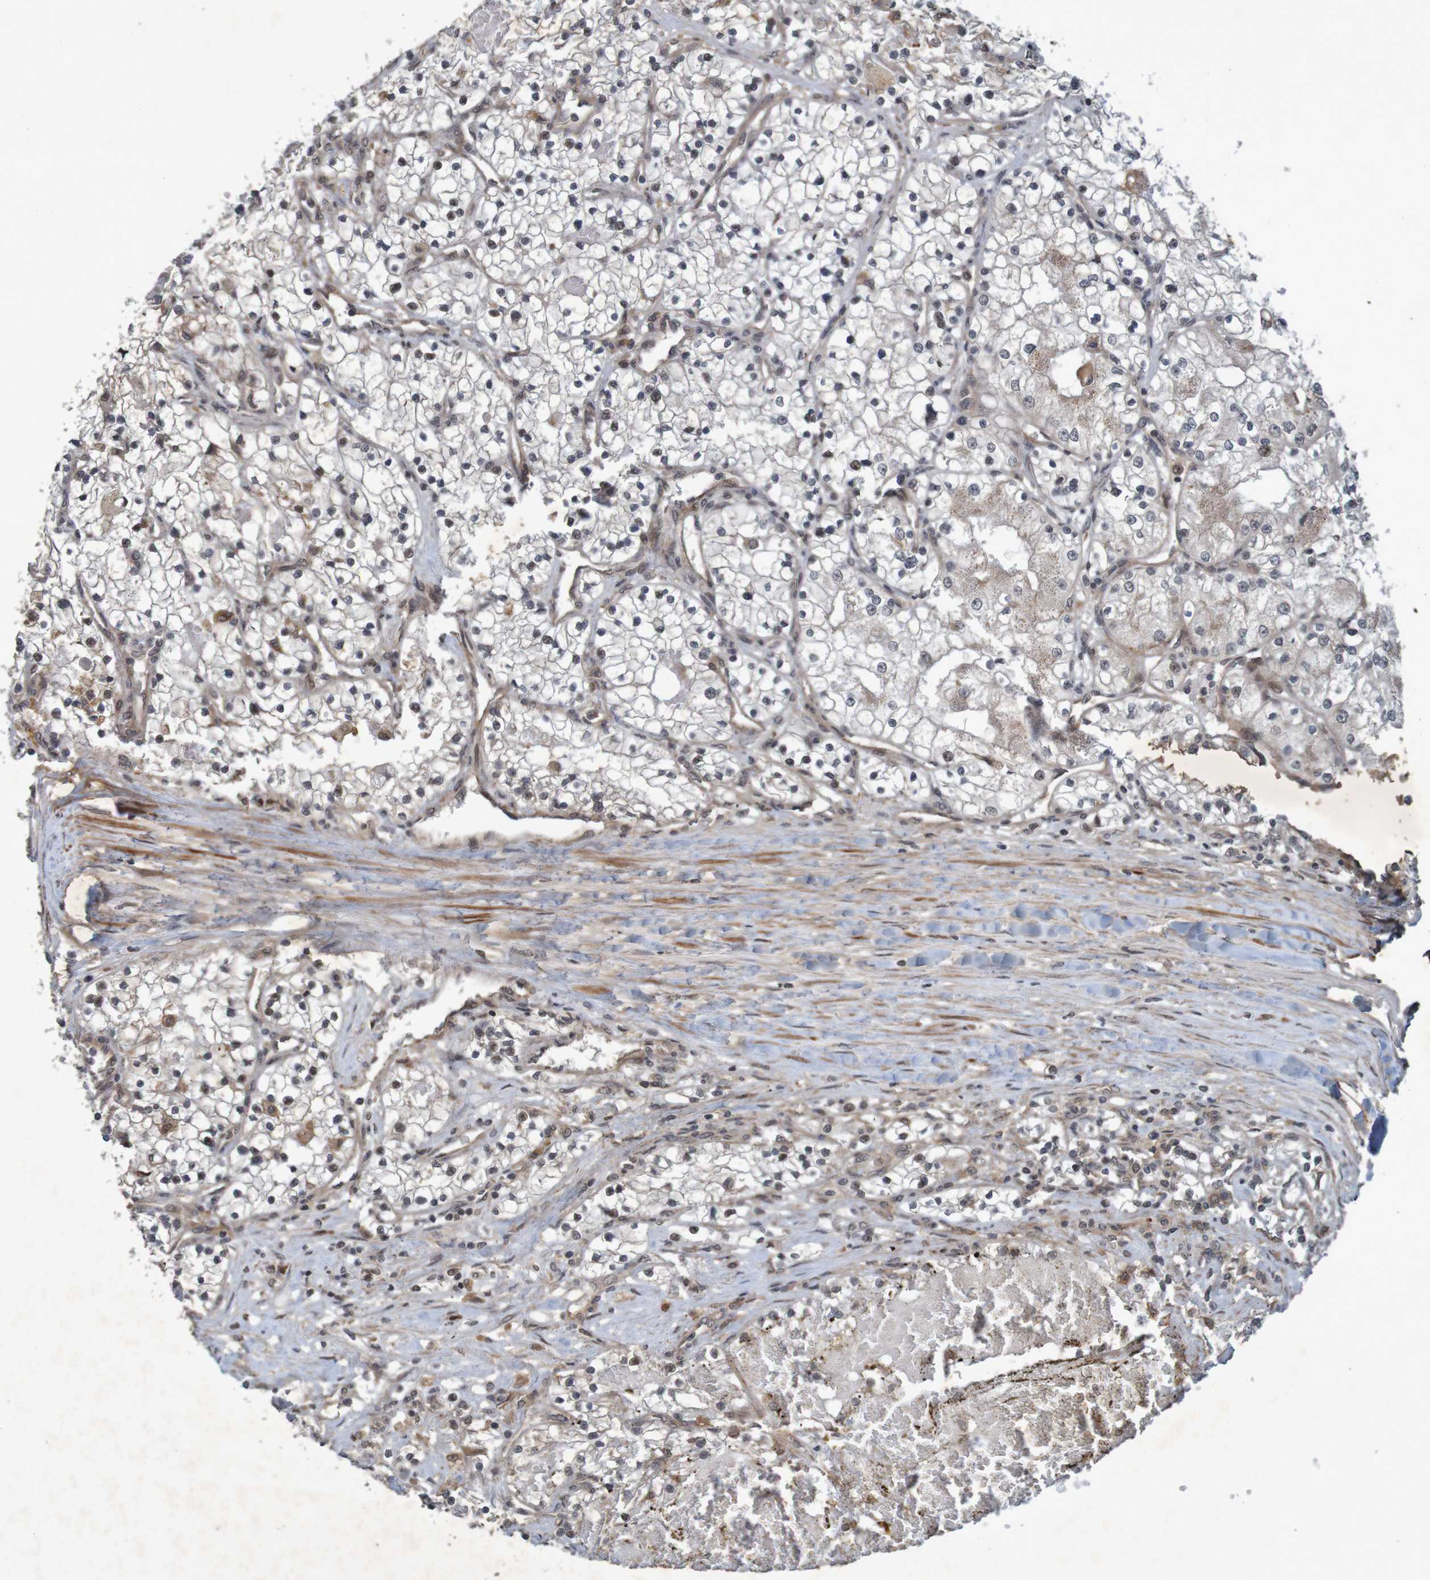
{"staining": {"intensity": "moderate", "quantity": "<25%", "location": "cytoplasmic/membranous"}, "tissue": "renal cancer", "cell_type": "Tumor cells", "image_type": "cancer", "snomed": [{"axis": "morphology", "description": "Adenocarcinoma, NOS"}, {"axis": "topography", "description": "Kidney"}], "caption": "Immunohistochemistry (IHC) of human renal cancer exhibits low levels of moderate cytoplasmic/membranous positivity in about <25% of tumor cells. (Stains: DAB in brown, nuclei in blue, Microscopy: brightfield microscopy at high magnification).", "gene": "ARHGEF11", "patient": {"sex": "male", "age": 68}}